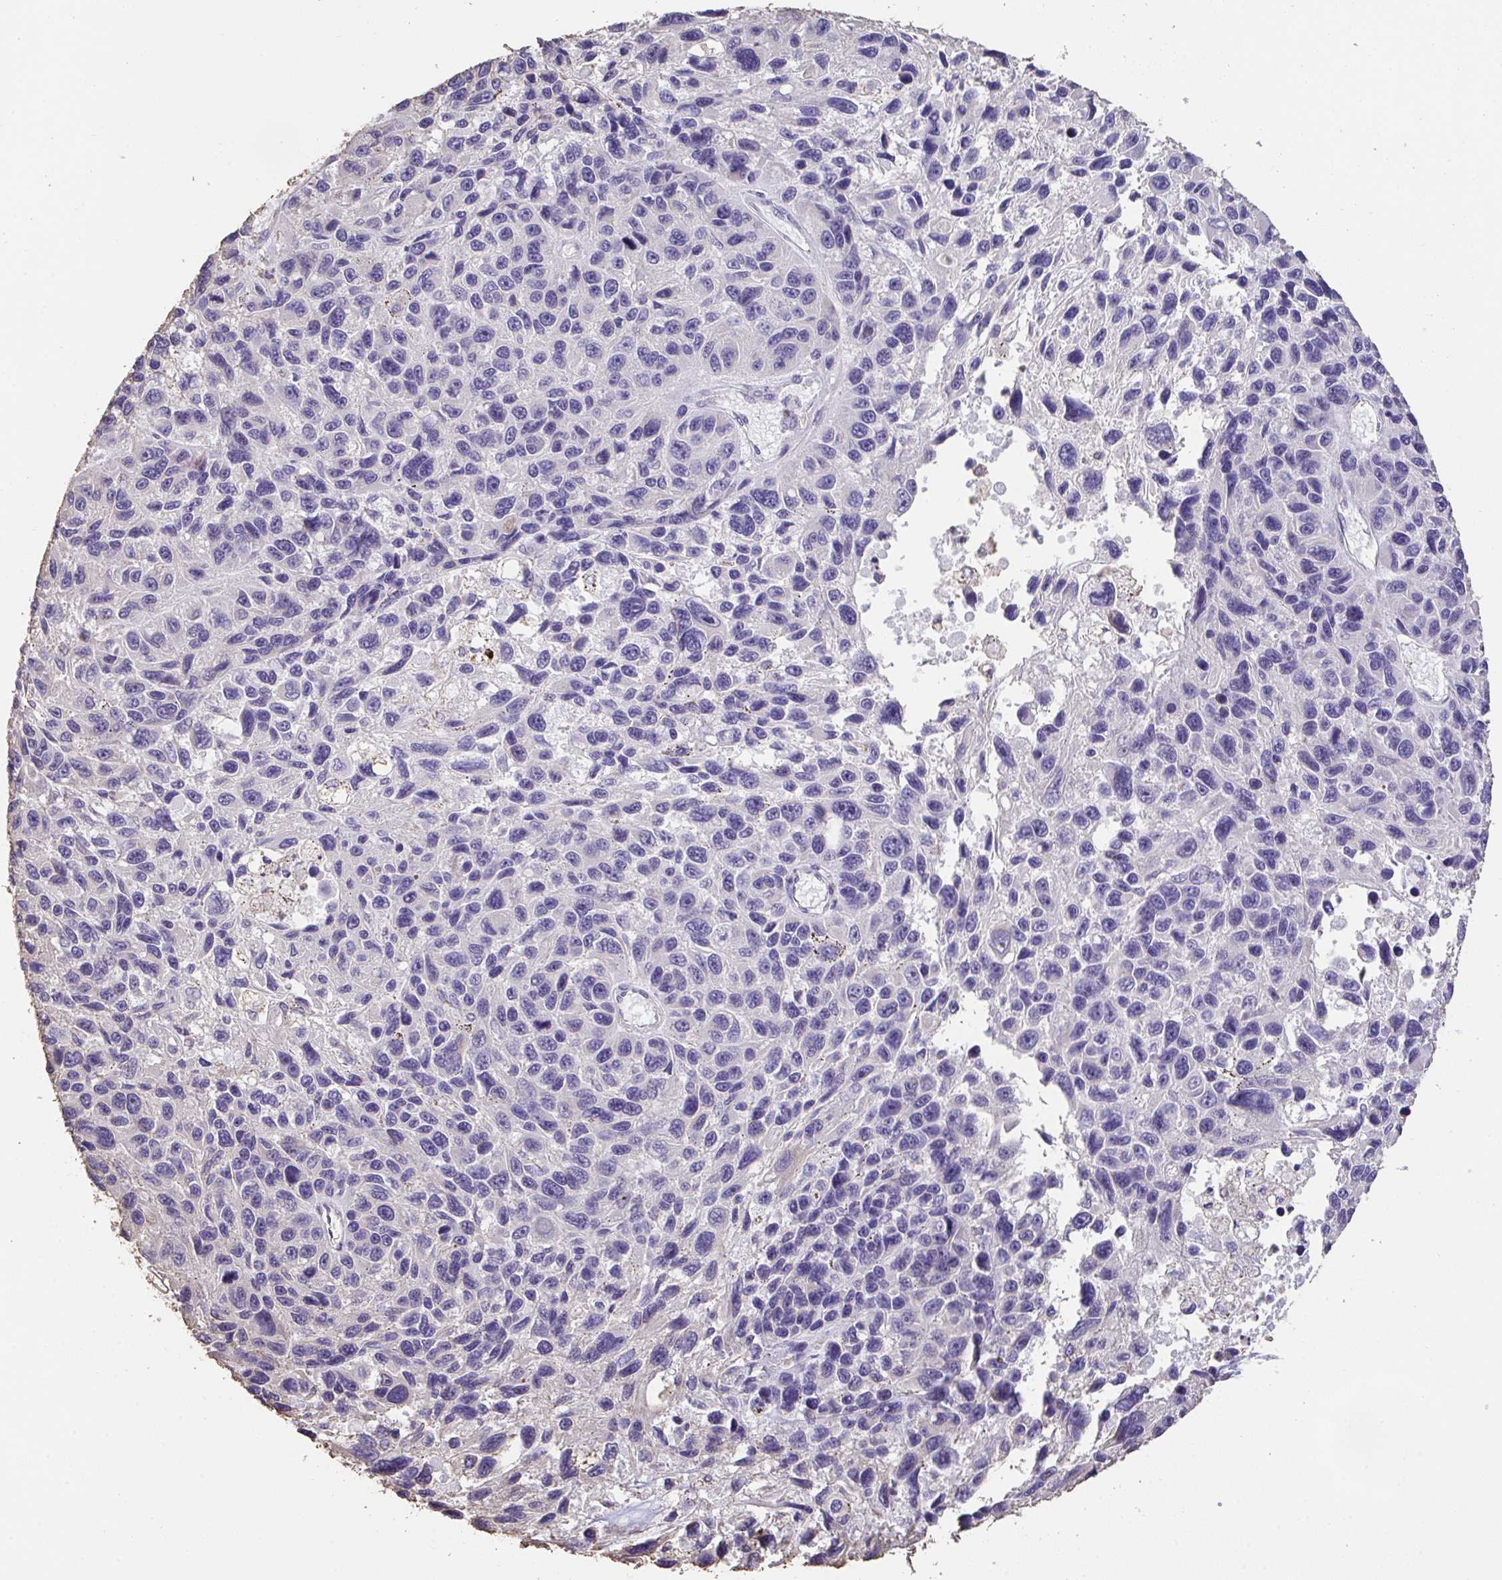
{"staining": {"intensity": "negative", "quantity": "none", "location": "none"}, "tissue": "melanoma", "cell_type": "Tumor cells", "image_type": "cancer", "snomed": [{"axis": "morphology", "description": "Malignant melanoma, NOS"}, {"axis": "topography", "description": "Skin"}], "caption": "Immunohistochemistry micrograph of malignant melanoma stained for a protein (brown), which demonstrates no positivity in tumor cells. The staining was performed using DAB (3,3'-diaminobenzidine) to visualize the protein expression in brown, while the nuclei were stained in blue with hematoxylin (Magnification: 20x).", "gene": "IL23R", "patient": {"sex": "male", "age": 53}}